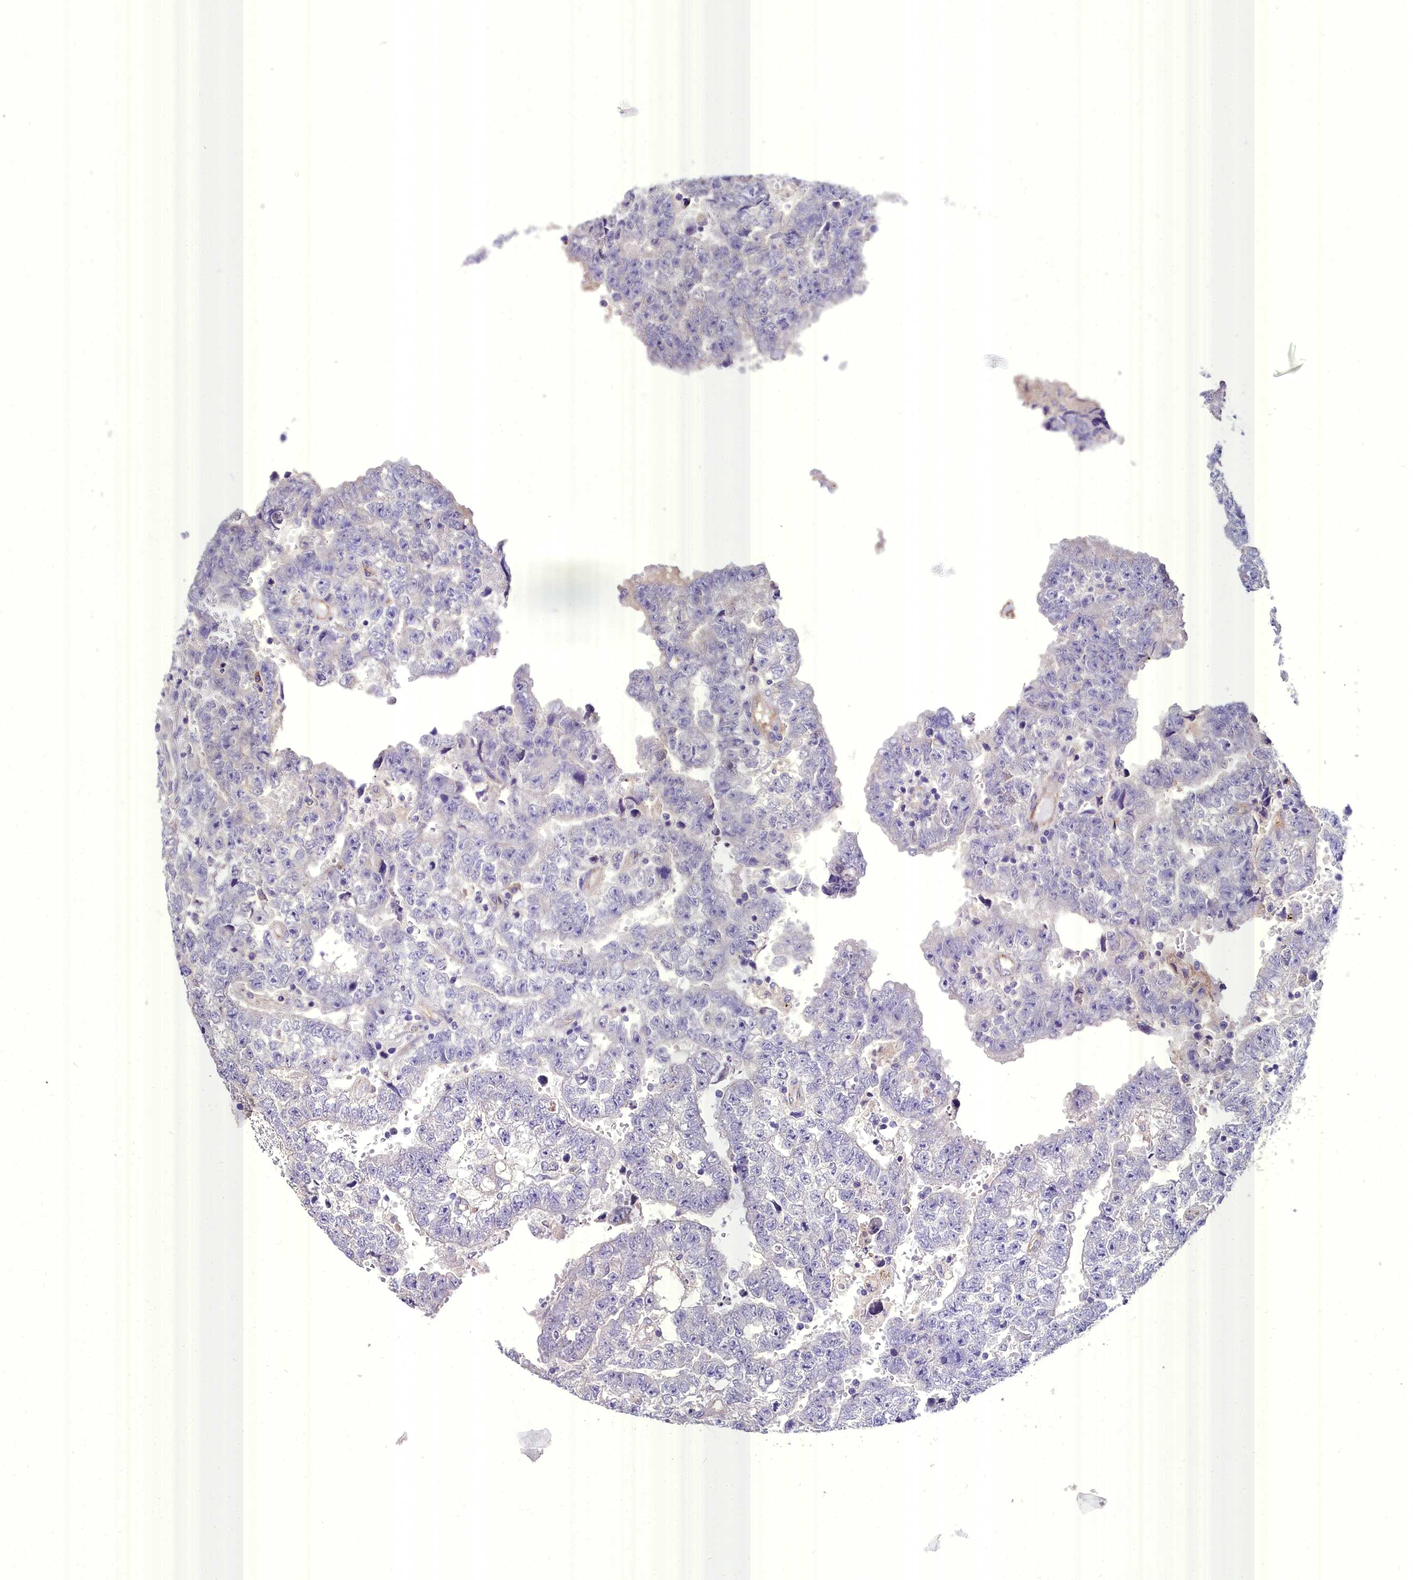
{"staining": {"intensity": "negative", "quantity": "none", "location": "none"}, "tissue": "testis cancer", "cell_type": "Tumor cells", "image_type": "cancer", "snomed": [{"axis": "morphology", "description": "Carcinoma, Embryonal, NOS"}, {"axis": "topography", "description": "Testis"}], "caption": "This is a image of immunohistochemistry staining of testis cancer, which shows no expression in tumor cells. (Brightfield microscopy of DAB (3,3'-diaminobenzidine) IHC at high magnification).", "gene": "MS4A18", "patient": {"sex": "male", "age": 25}}